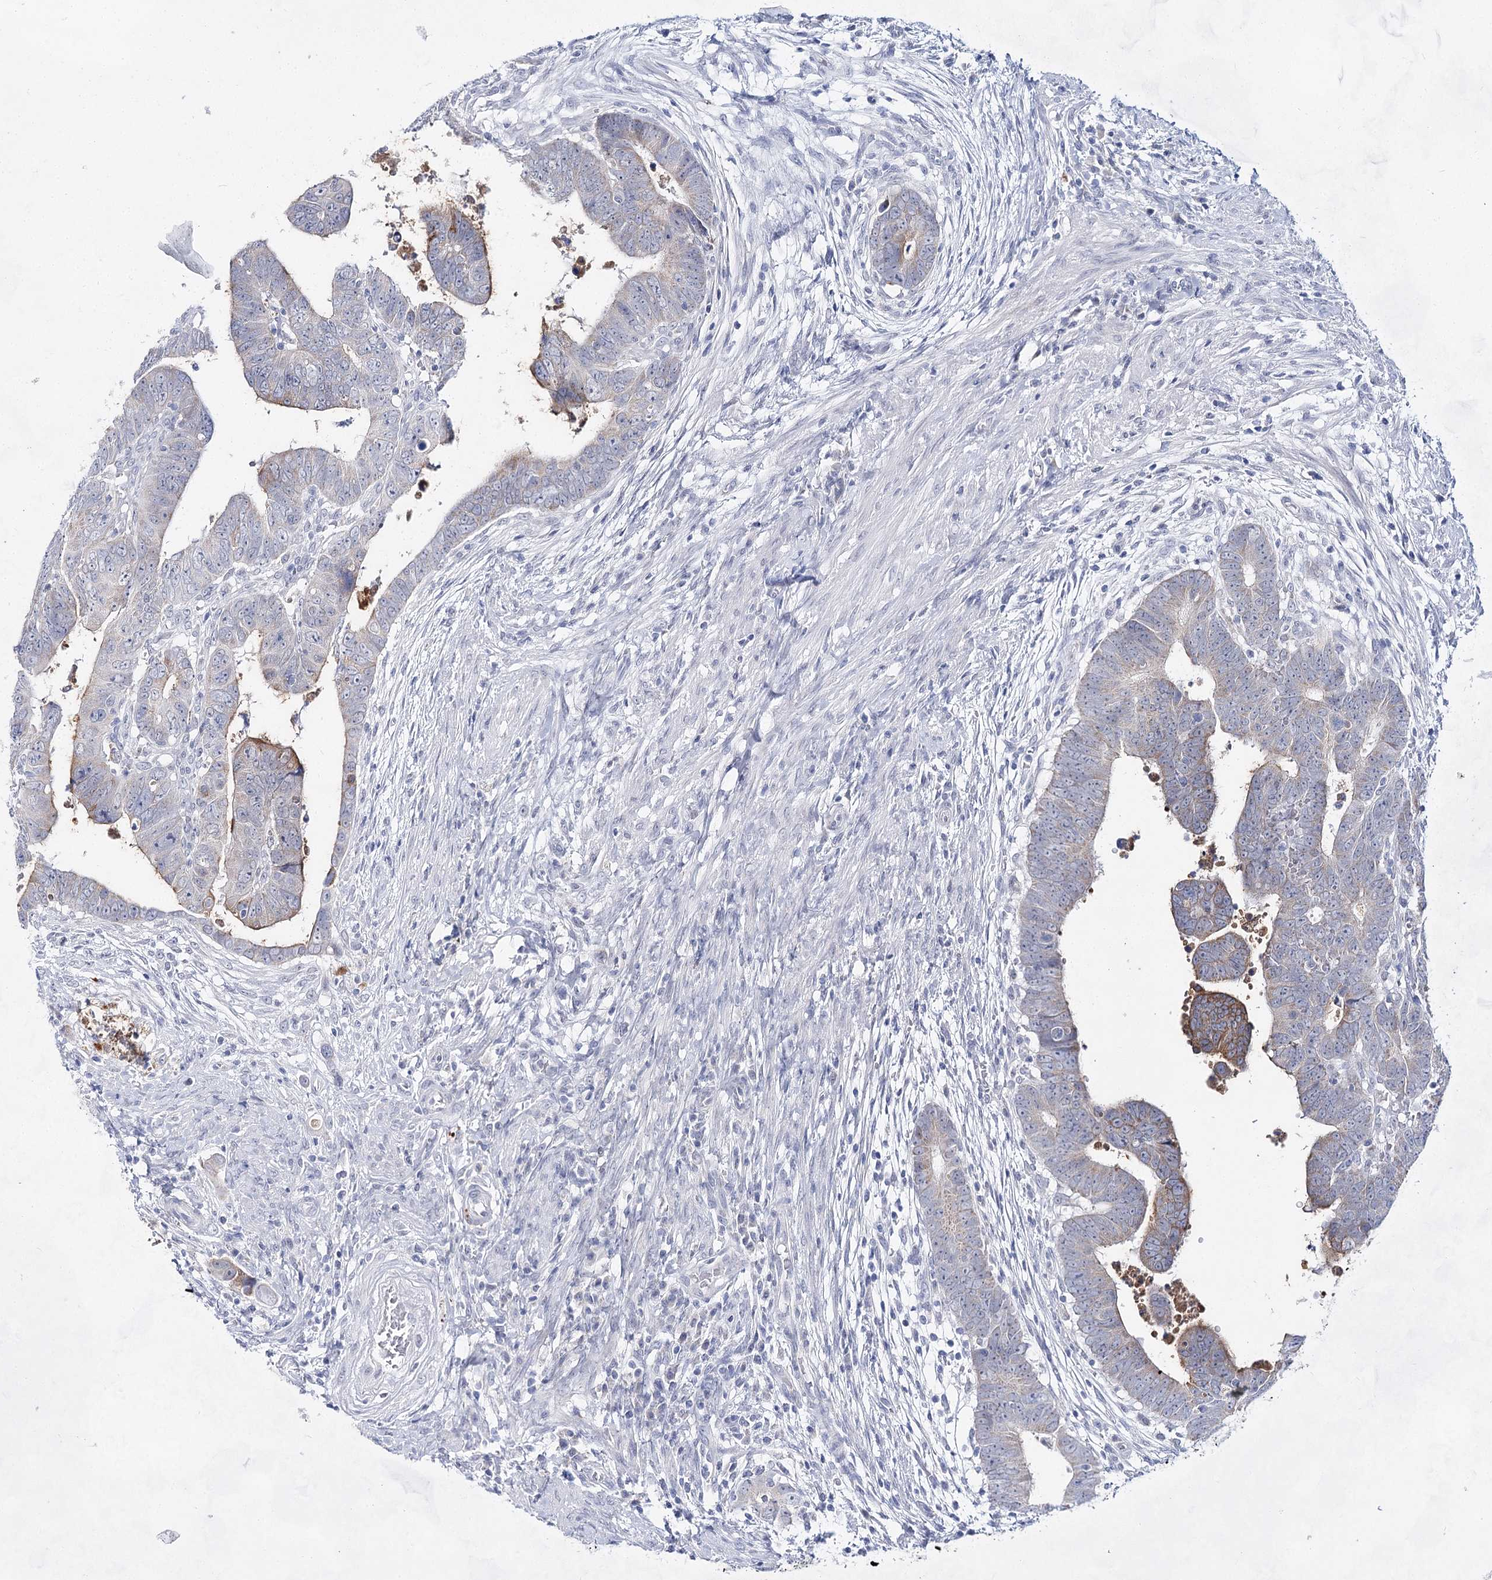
{"staining": {"intensity": "weak", "quantity": "<25%", "location": "cytoplasmic/membranous"}, "tissue": "colorectal cancer", "cell_type": "Tumor cells", "image_type": "cancer", "snomed": [{"axis": "morphology", "description": "Normal tissue, NOS"}, {"axis": "morphology", "description": "Adenocarcinoma, NOS"}, {"axis": "topography", "description": "Rectum"}], "caption": "Immunohistochemistry histopathology image of neoplastic tissue: colorectal cancer stained with DAB displays no significant protein positivity in tumor cells.", "gene": "BPHL", "patient": {"sex": "female", "age": 65}}